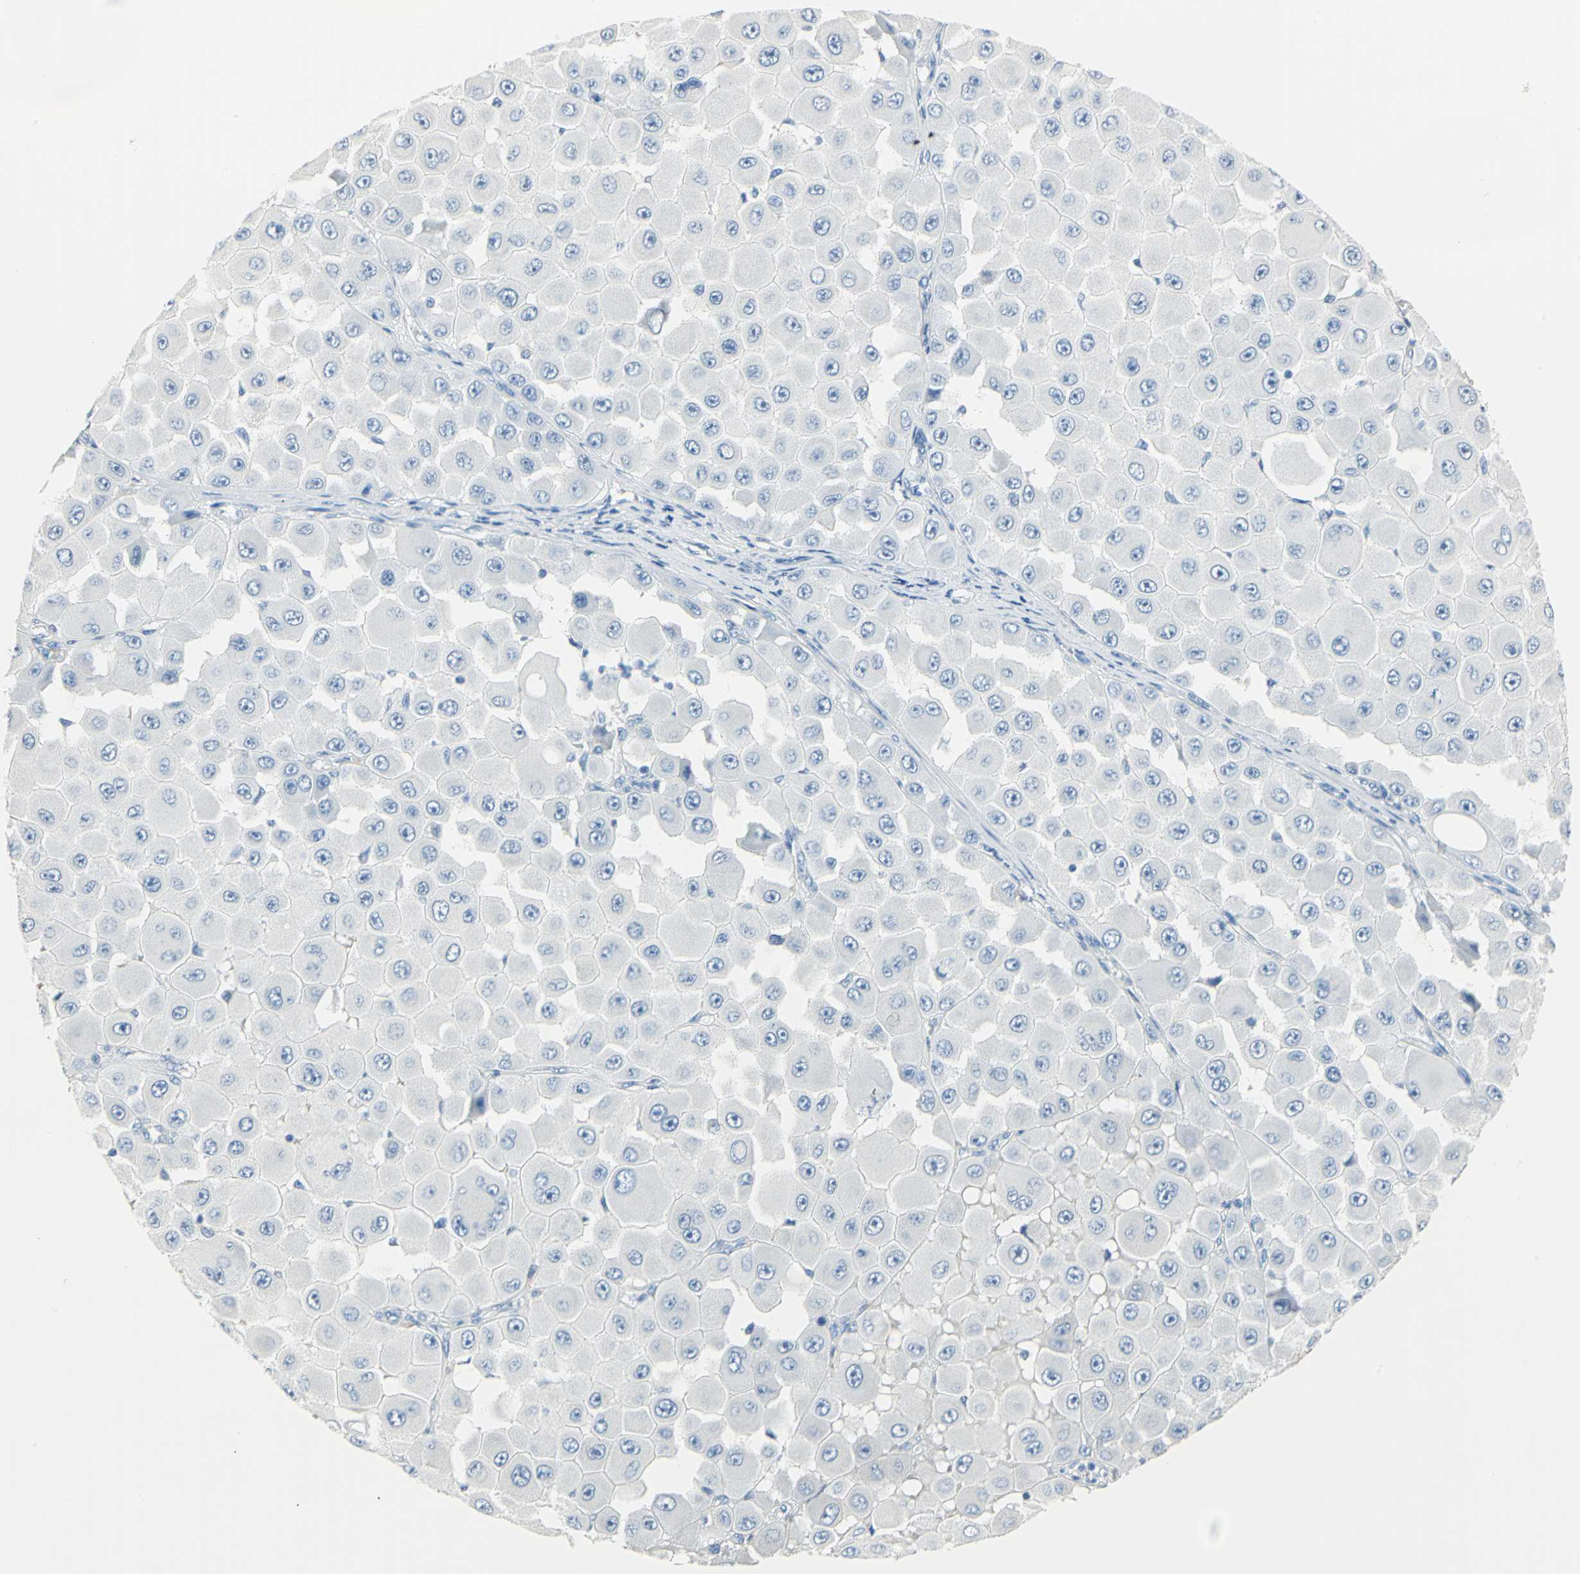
{"staining": {"intensity": "negative", "quantity": "none", "location": "none"}, "tissue": "melanoma", "cell_type": "Tumor cells", "image_type": "cancer", "snomed": [{"axis": "morphology", "description": "Malignant melanoma, NOS"}, {"axis": "topography", "description": "Skin"}], "caption": "The immunohistochemistry histopathology image has no significant expression in tumor cells of melanoma tissue.", "gene": "CA3", "patient": {"sex": "female", "age": 81}}